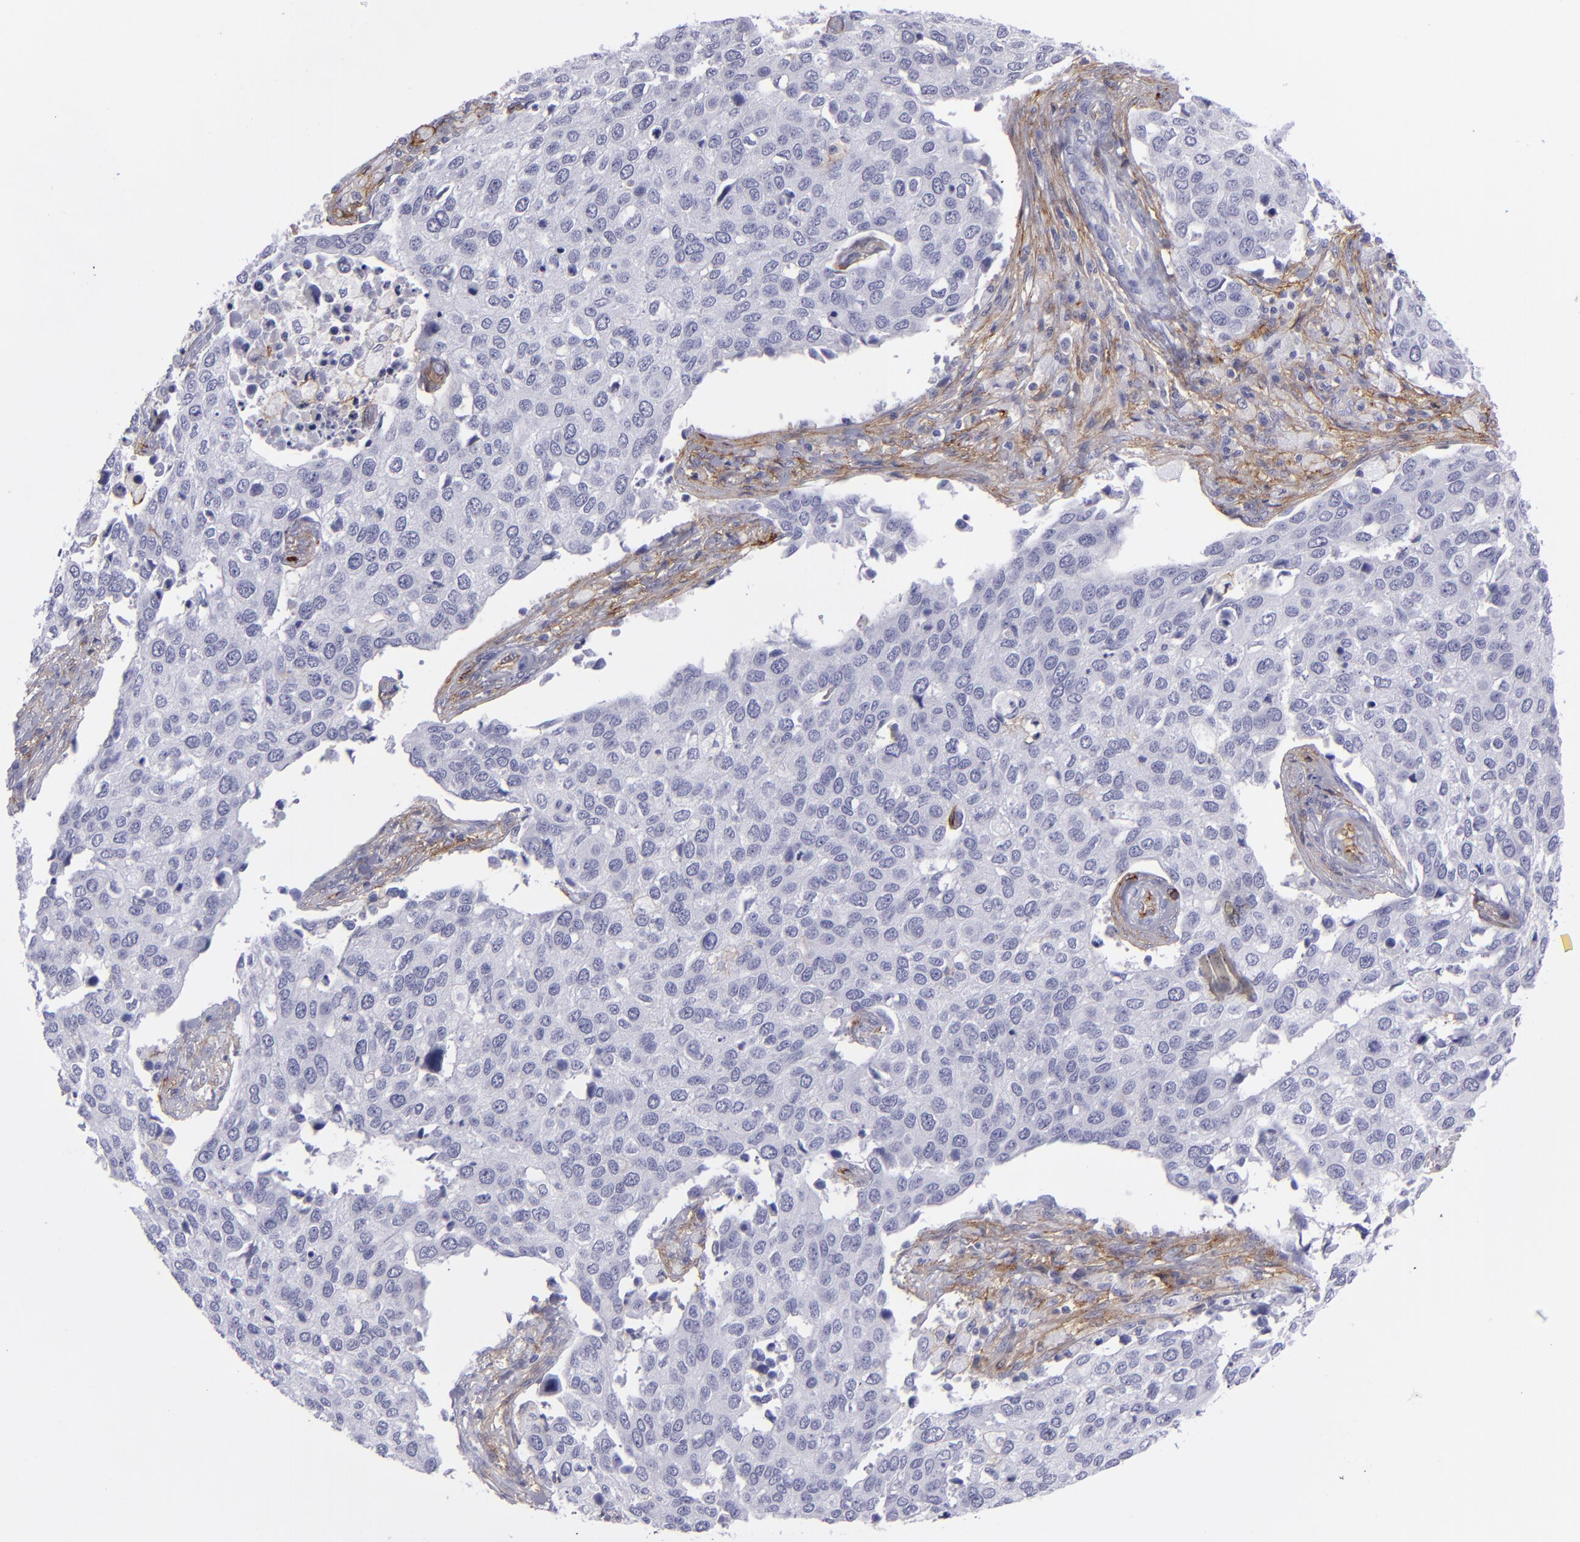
{"staining": {"intensity": "negative", "quantity": "none", "location": "none"}, "tissue": "cervical cancer", "cell_type": "Tumor cells", "image_type": "cancer", "snomed": [{"axis": "morphology", "description": "Squamous cell carcinoma, NOS"}, {"axis": "topography", "description": "Cervix"}], "caption": "The photomicrograph displays no staining of tumor cells in cervical squamous cell carcinoma.", "gene": "ACE", "patient": {"sex": "female", "age": 54}}